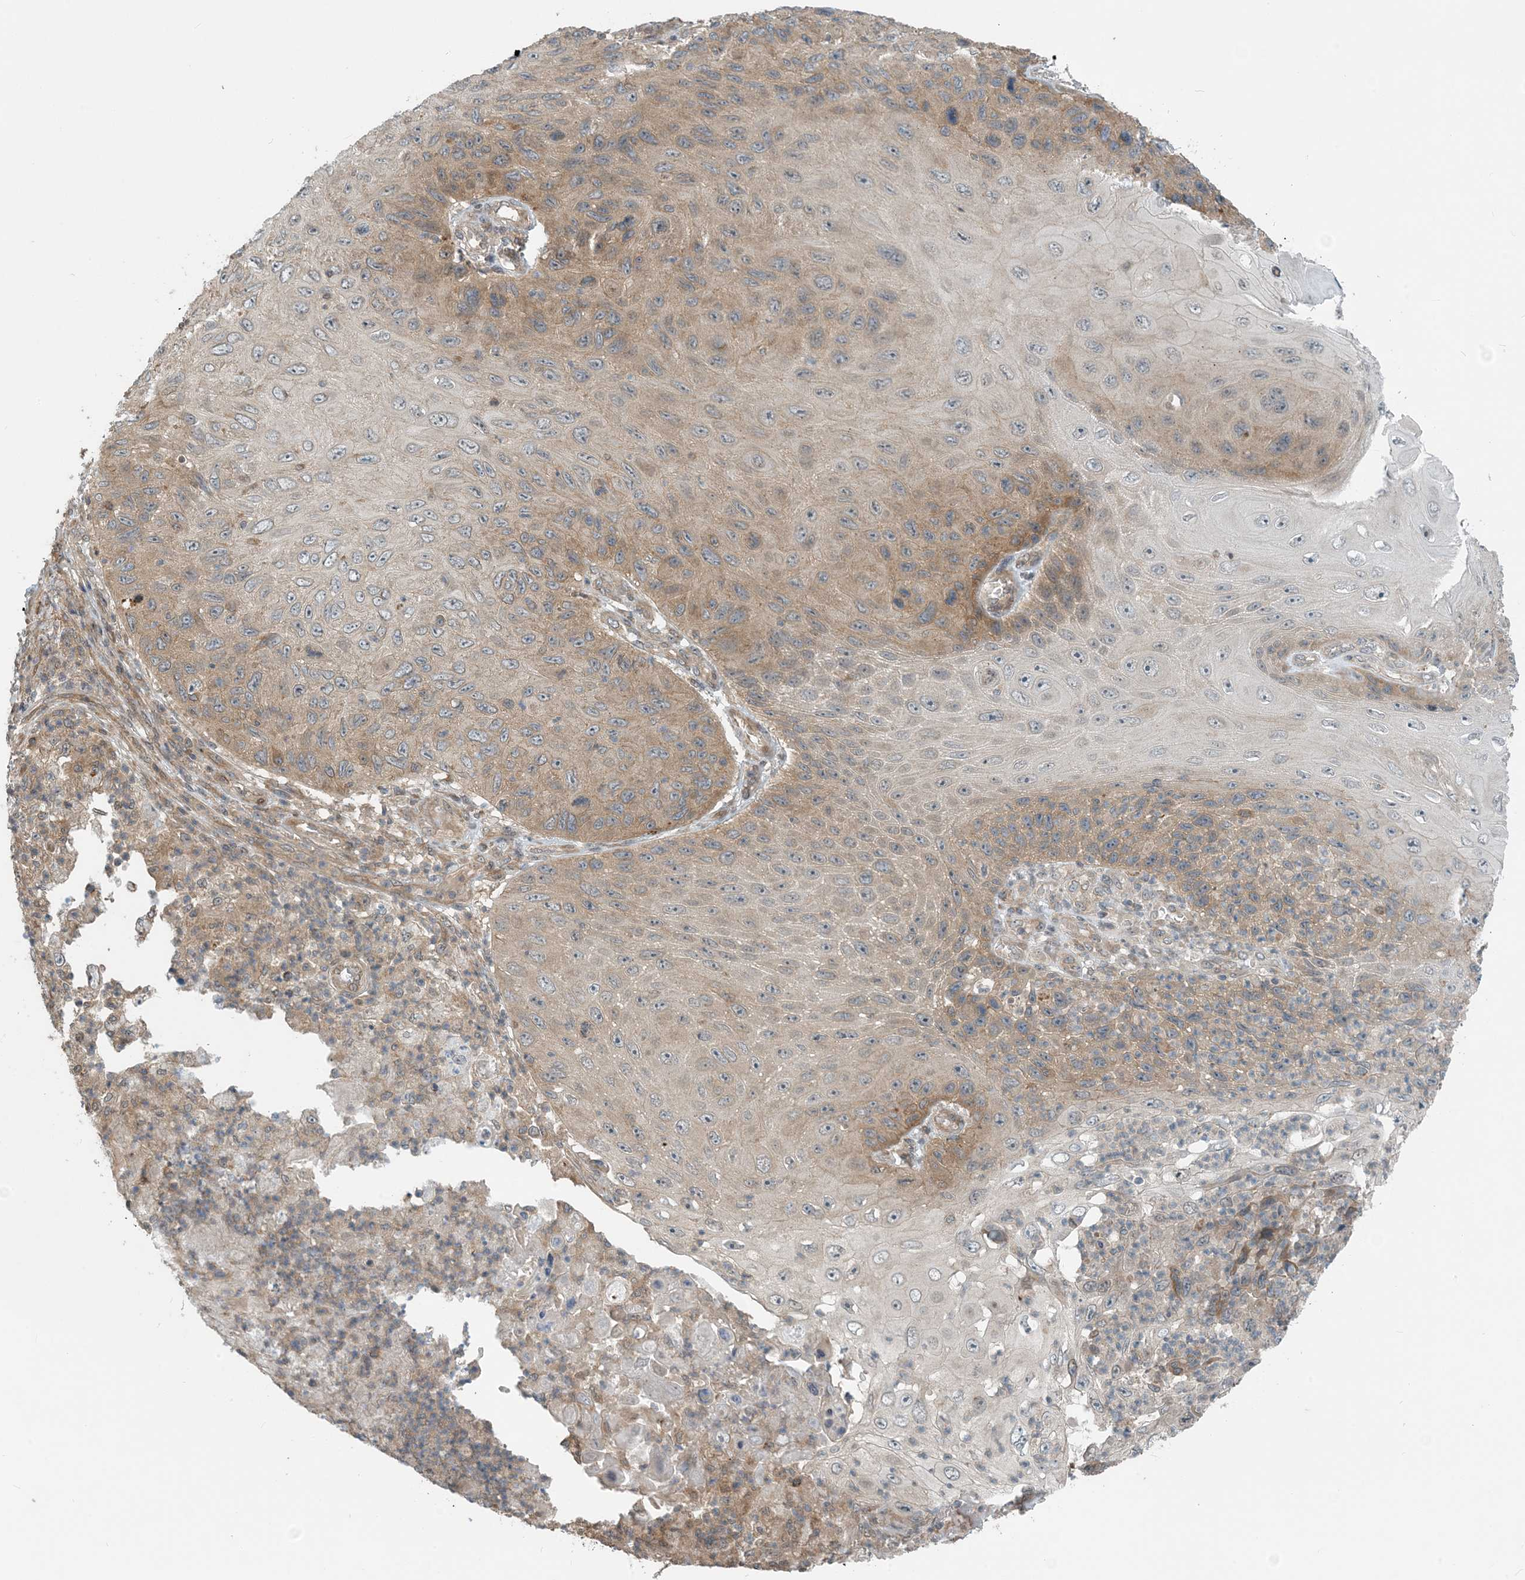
{"staining": {"intensity": "moderate", "quantity": "<25%", "location": "cytoplasmic/membranous"}, "tissue": "skin cancer", "cell_type": "Tumor cells", "image_type": "cancer", "snomed": [{"axis": "morphology", "description": "Squamous cell carcinoma, NOS"}, {"axis": "topography", "description": "Skin"}], "caption": "Protein expression analysis of human skin cancer reveals moderate cytoplasmic/membranous expression in approximately <25% of tumor cells.", "gene": "ZBTB3", "patient": {"sex": "female", "age": 88}}